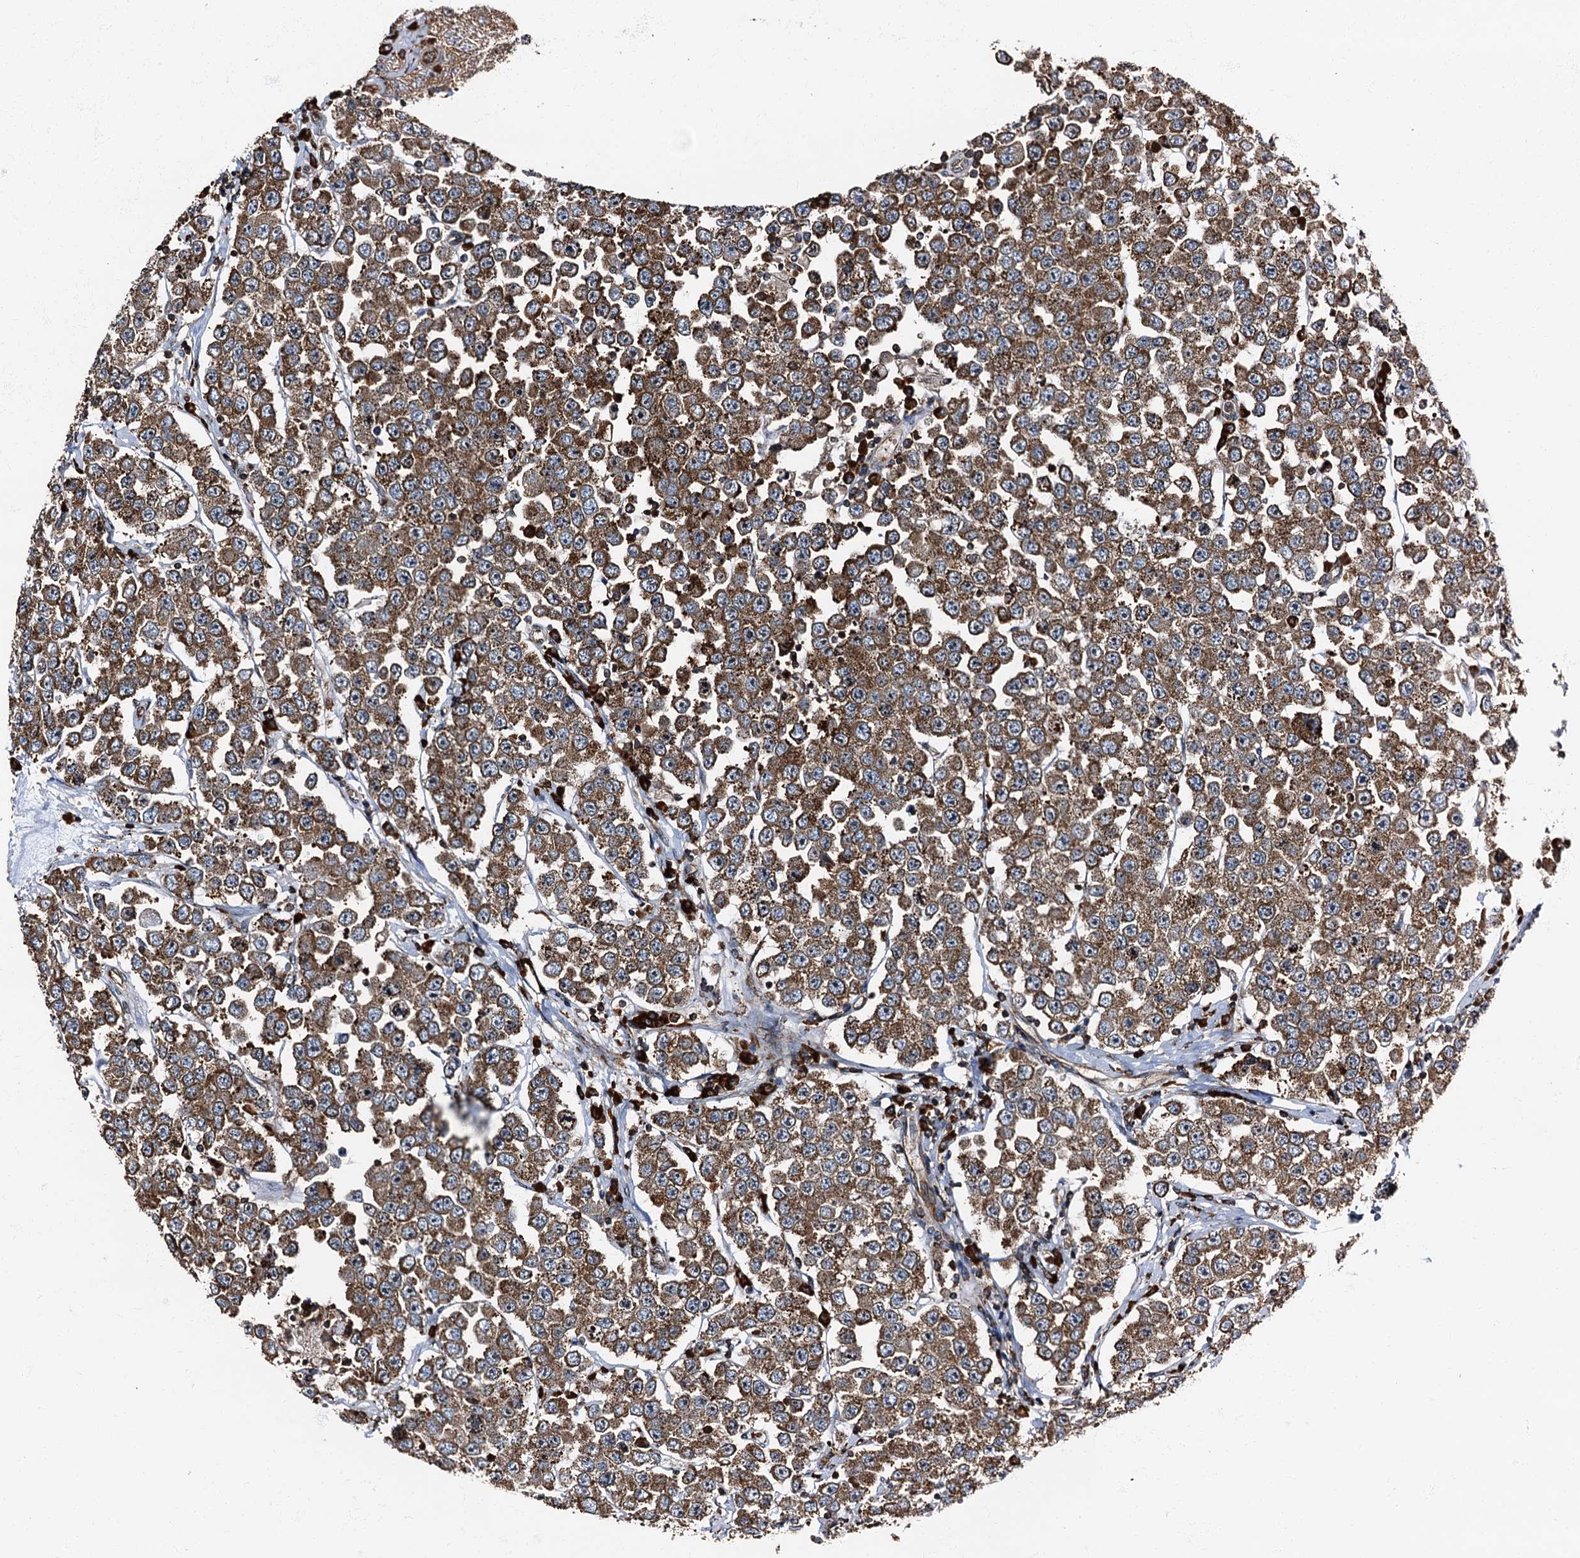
{"staining": {"intensity": "moderate", "quantity": ">75%", "location": "cytoplasmic/membranous"}, "tissue": "testis cancer", "cell_type": "Tumor cells", "image_type": "cancer", "snomed": [{"axis": "morphology", "description": "Seminoma, NOS"}, {"axis": "topography", "description": "Testis"}], "caption": "Tumor cells exhibit medium levels of moderate cytoplasmic/membranous staining in approximately >75% of cells in seminoma (testis).", "gene": "ATP2C1", "patient": {"sex": "male", "age": 28}}